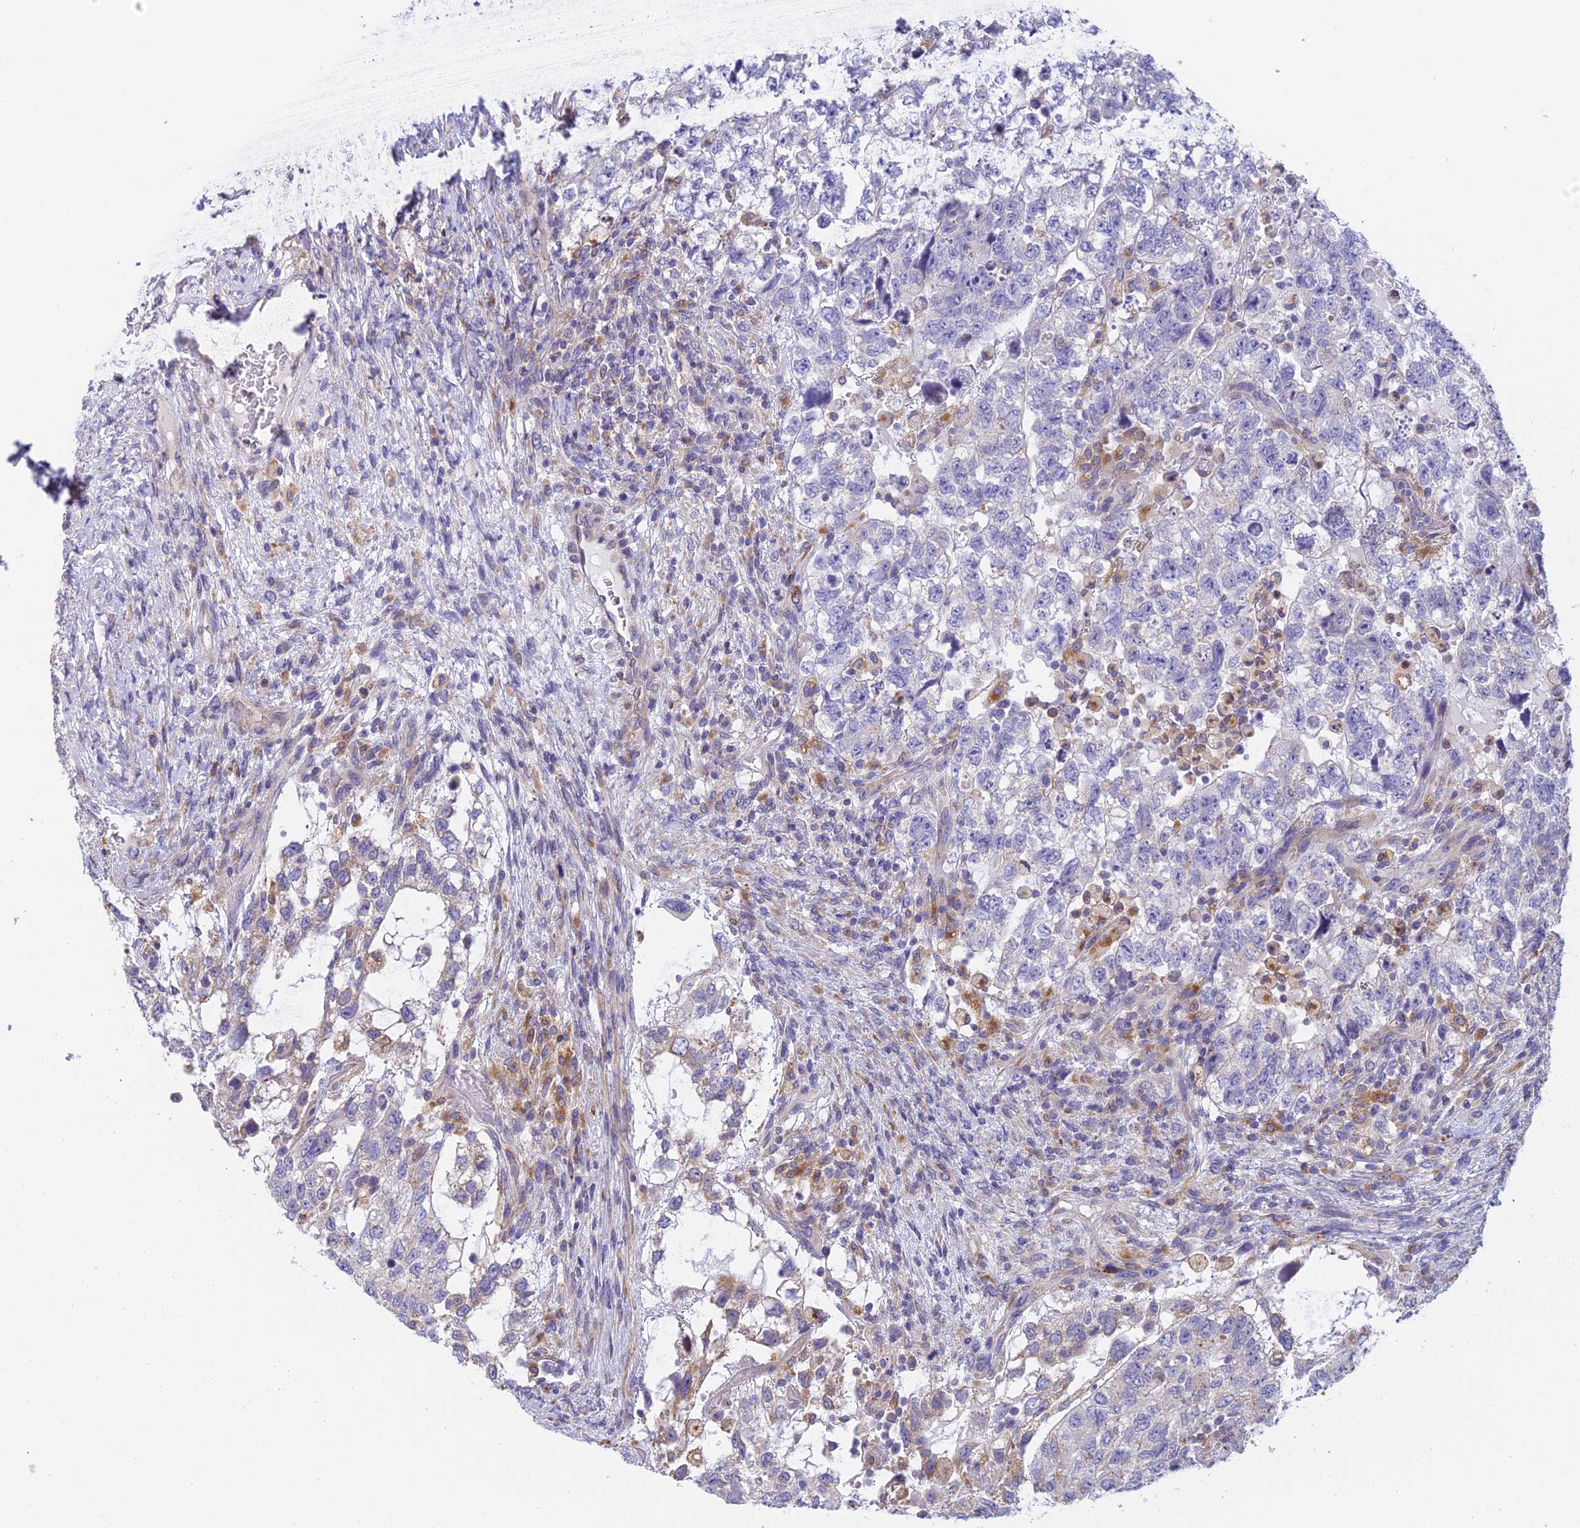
{"staining": {"intensity": "negative", "quantity": "none", "location": "none"}, "tissue": "testis cancer", "cell_type": "Tumor cells", "image_type": "cancer", "snomed": [{"axis": "morphology", "description": "Normal tissue, NOS"}, {"axis": "morphology", "description": "Carcinoma, Embryonal, NOS"}, {"axis": "topography", "description": "Testis"}], "caption": "This is an IHC micrograph of testis embryonal carcinoma. There is no staining in tumor cells.", "gene": "CLCN7", "patient": {"sex": "male", "age": 36}}